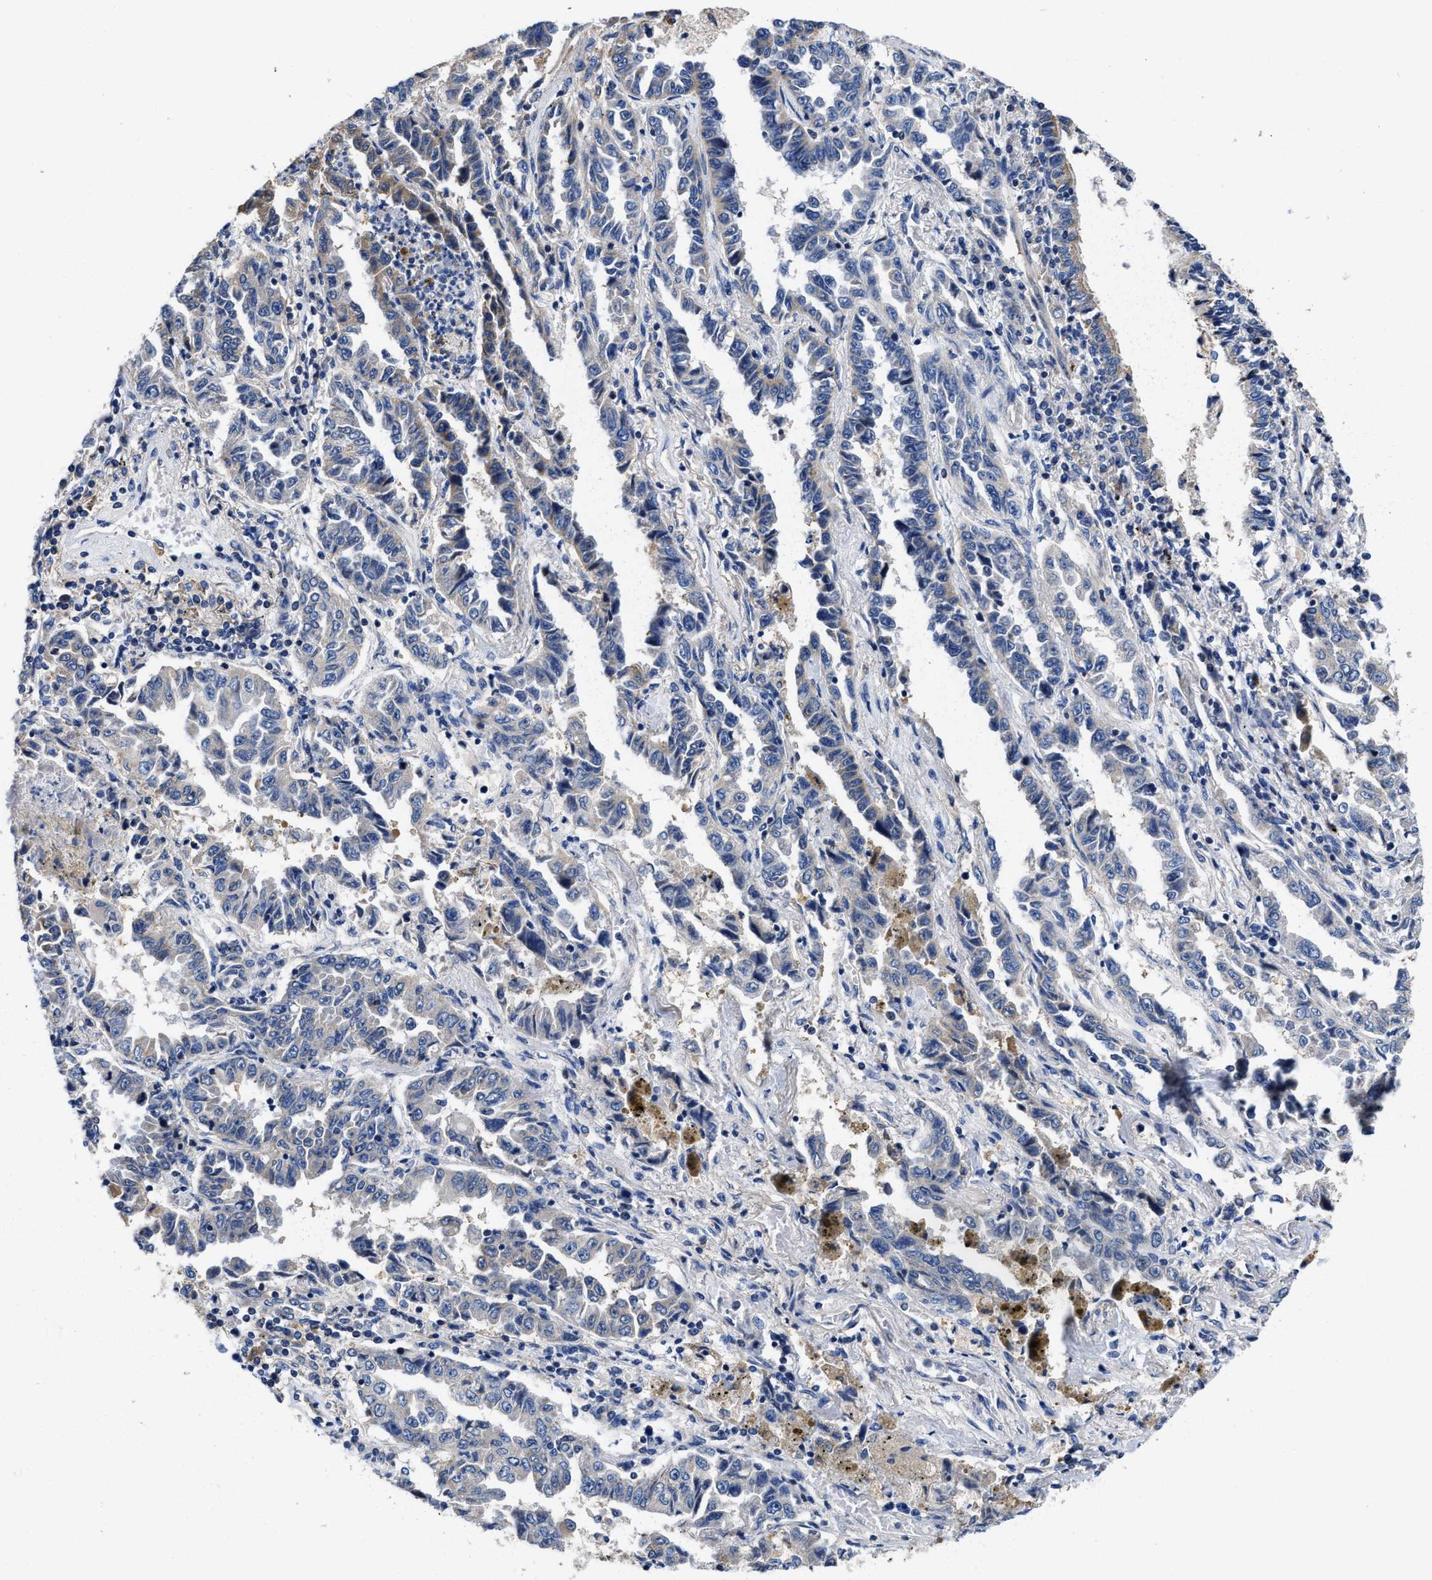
{"staining": {"intensity": "negative", "quantity": "none", "location": "none"}, "tissue": "lung cancer", "cell_type": "Tumor cells", "image_type": "cancer", "snomed": [{"axis": "morphology", "description": "Adenocarcinoma, NOS"}, {"axis": "topography", "description": "Lung"}], "caption": "Protein analysis of lung cancer (adenocarcinoma) shows no significant expression in tumor cells.", "gene": "TMEM30A", "patient": {"sex": "female", "age": 51}}